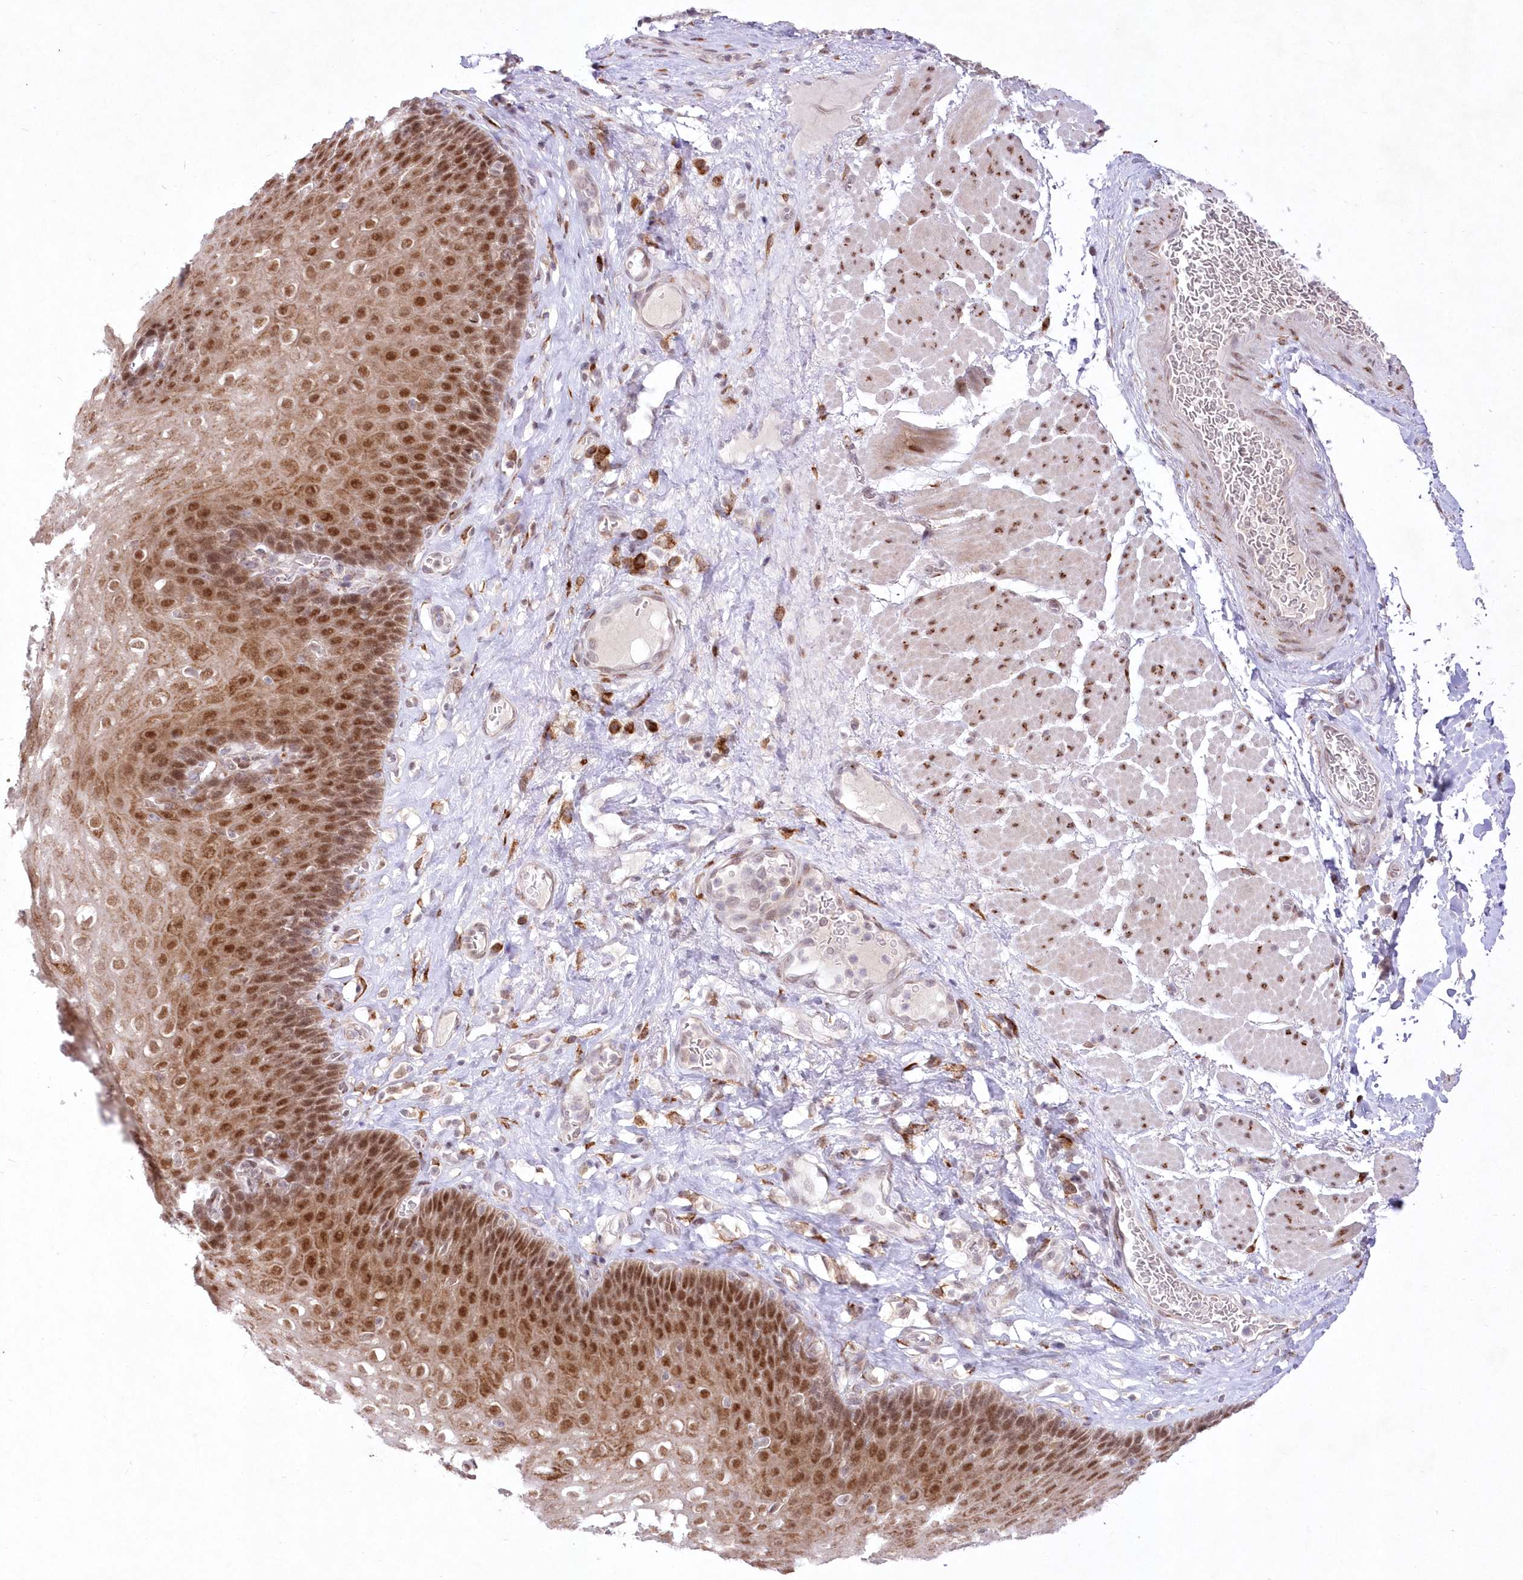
{"staining": {"intensity": "moderate", "quantity": ">75%", "location": "nuclear"}, "tissue": "esophagus", "cell_type": "Squamous epithelial cells", "image_type": "normal", "snomed": [{"axis": "morphology", "description": "Normal tissue, NOS"}, {"axis": "topography", "description": "Esophagus"}], "caption": "The photomicrograph shows a brown stain indicating the presence of a protein in the nuclear of squamous epithelial cells in esophagus.", "gene": "LDB1", "patient": {"sex": "female", "age": 66}}